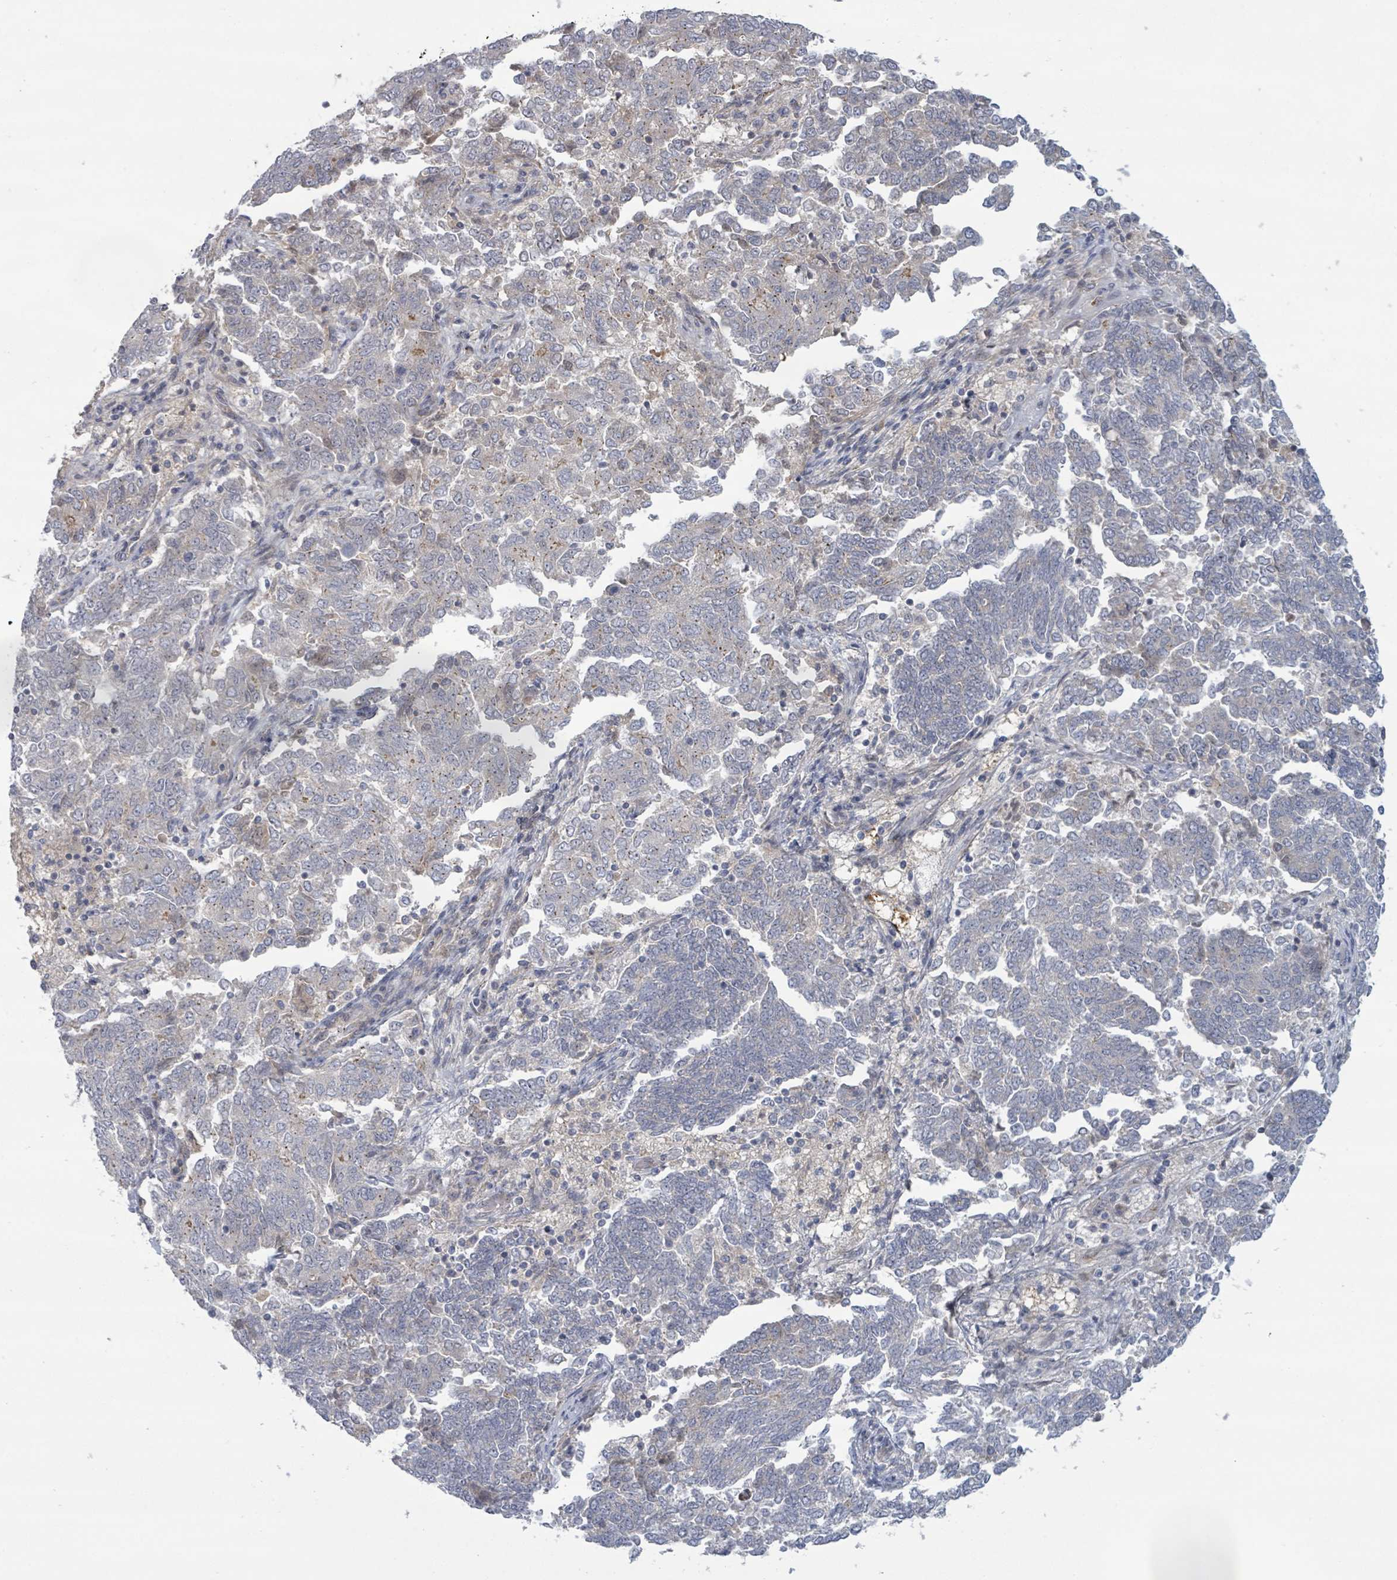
{"staining": {"intensity": "negative", "quantity": "none", "location": "none"}, "tissue": "endometrial cancer", "cell_type": "Tumor cells", "image_type": "cancer", "snomed": [{"axis": "morphology", "description": "Adenocarcinoma, NOS"}, {"axis": "topography", "description": "Endometrium"}], "caption": "Immunohistochemical staining of adenocarcinoma (endometrial) demonstrates no significant staining in tumor cells.", "gene": "COL5A3", "patient": {"sex": "female", "age": 80}}